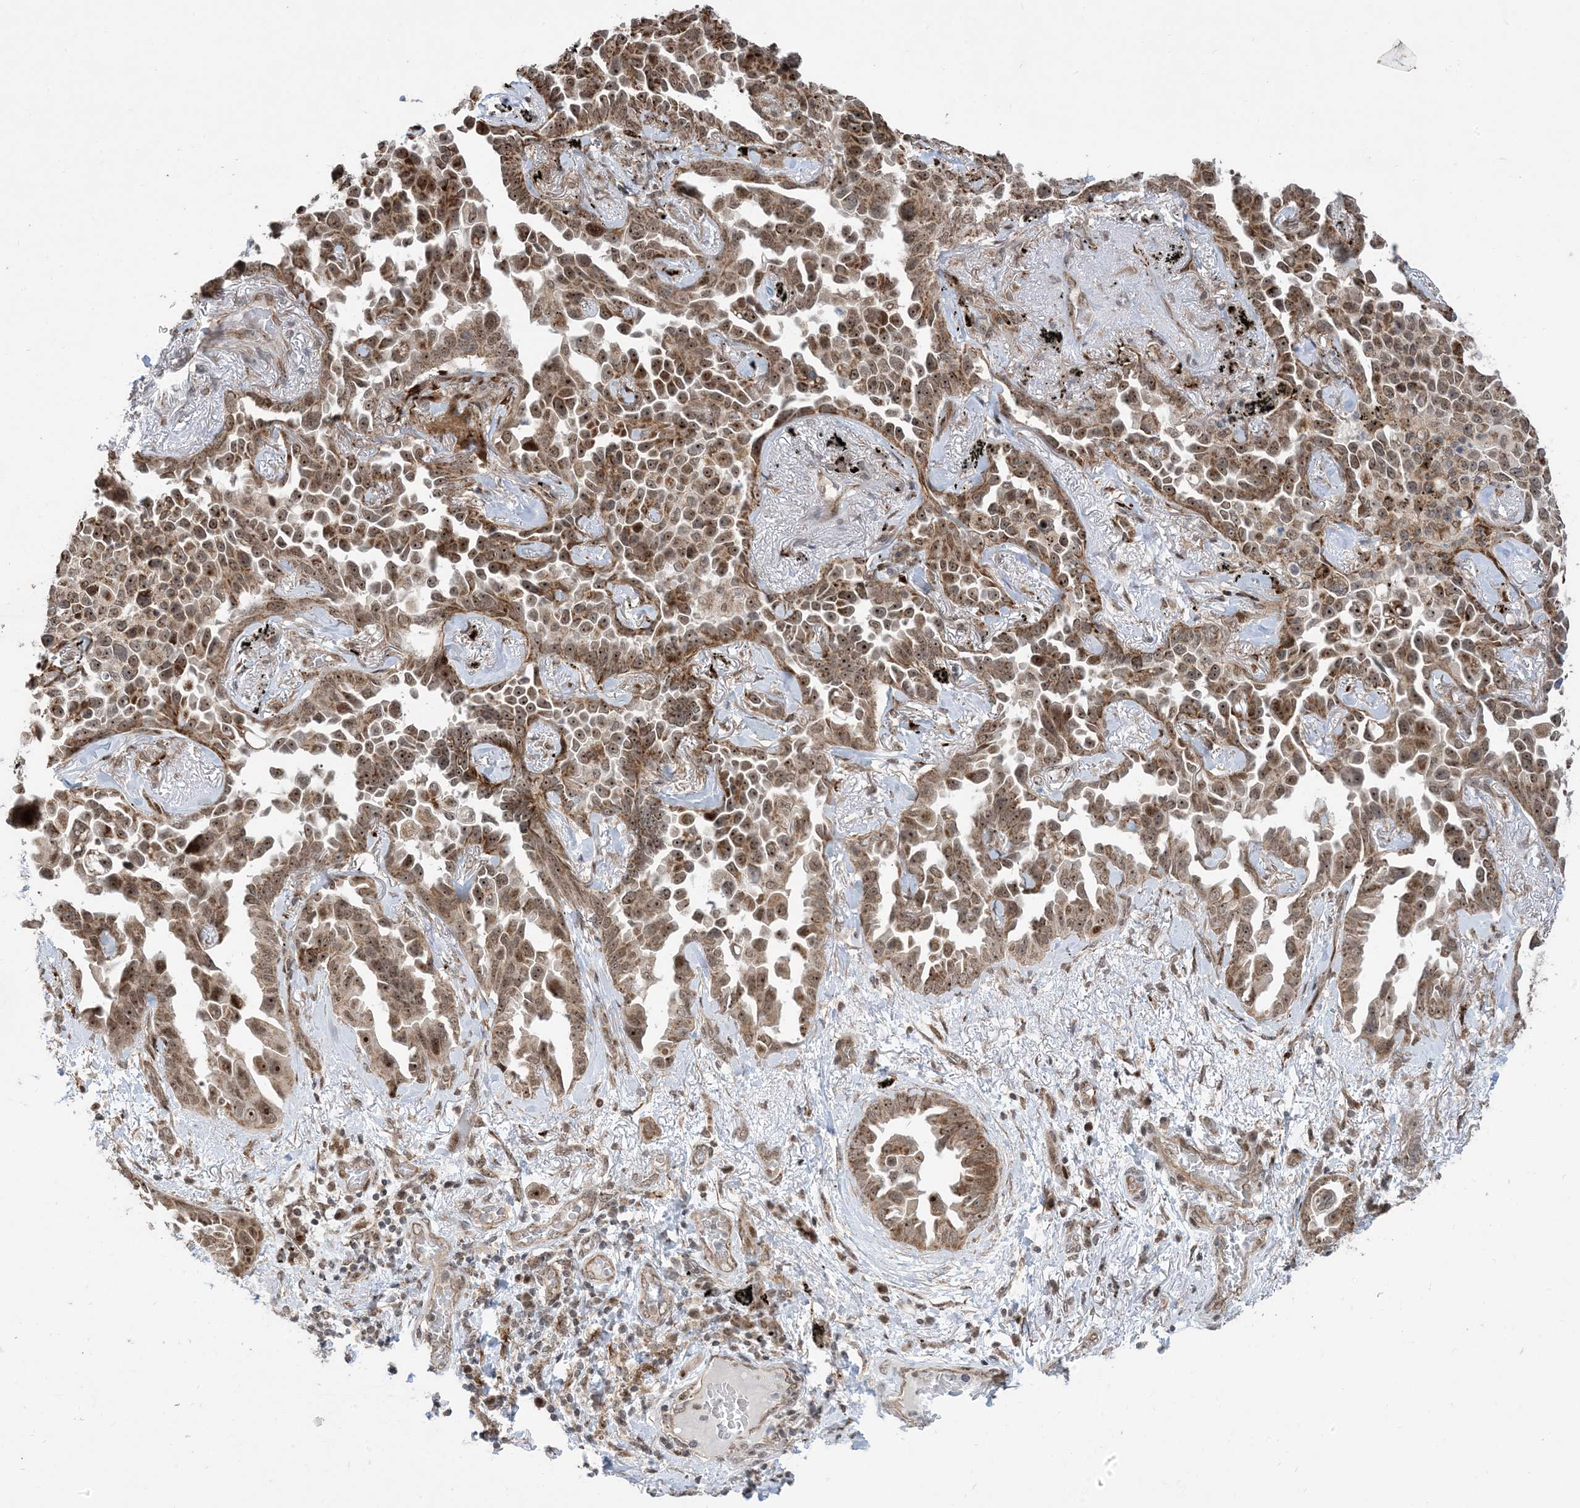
{"staining": {"intensity": "moderate", "quantity": ">75%", "location": "cytoplasmic/membranous,nuclear"}, "tissue": "lung cancer", "cell_type": "Tumor cells", "image_type": "cancer", "snomed": [{"axis": "morphology", "description": "Adenocarcinoma, NOS"}, {"axis": "topography", "description": "Lung"}], "caption": "Human lung adenocarcinoma stained with a brown dye demonstrates moderate cytoplasmic/membranous and nuclear positive expression in approximately >75% of tumor cells.", "gene": "FAM9B", "patient": {"sex": "female", "age": 67}}